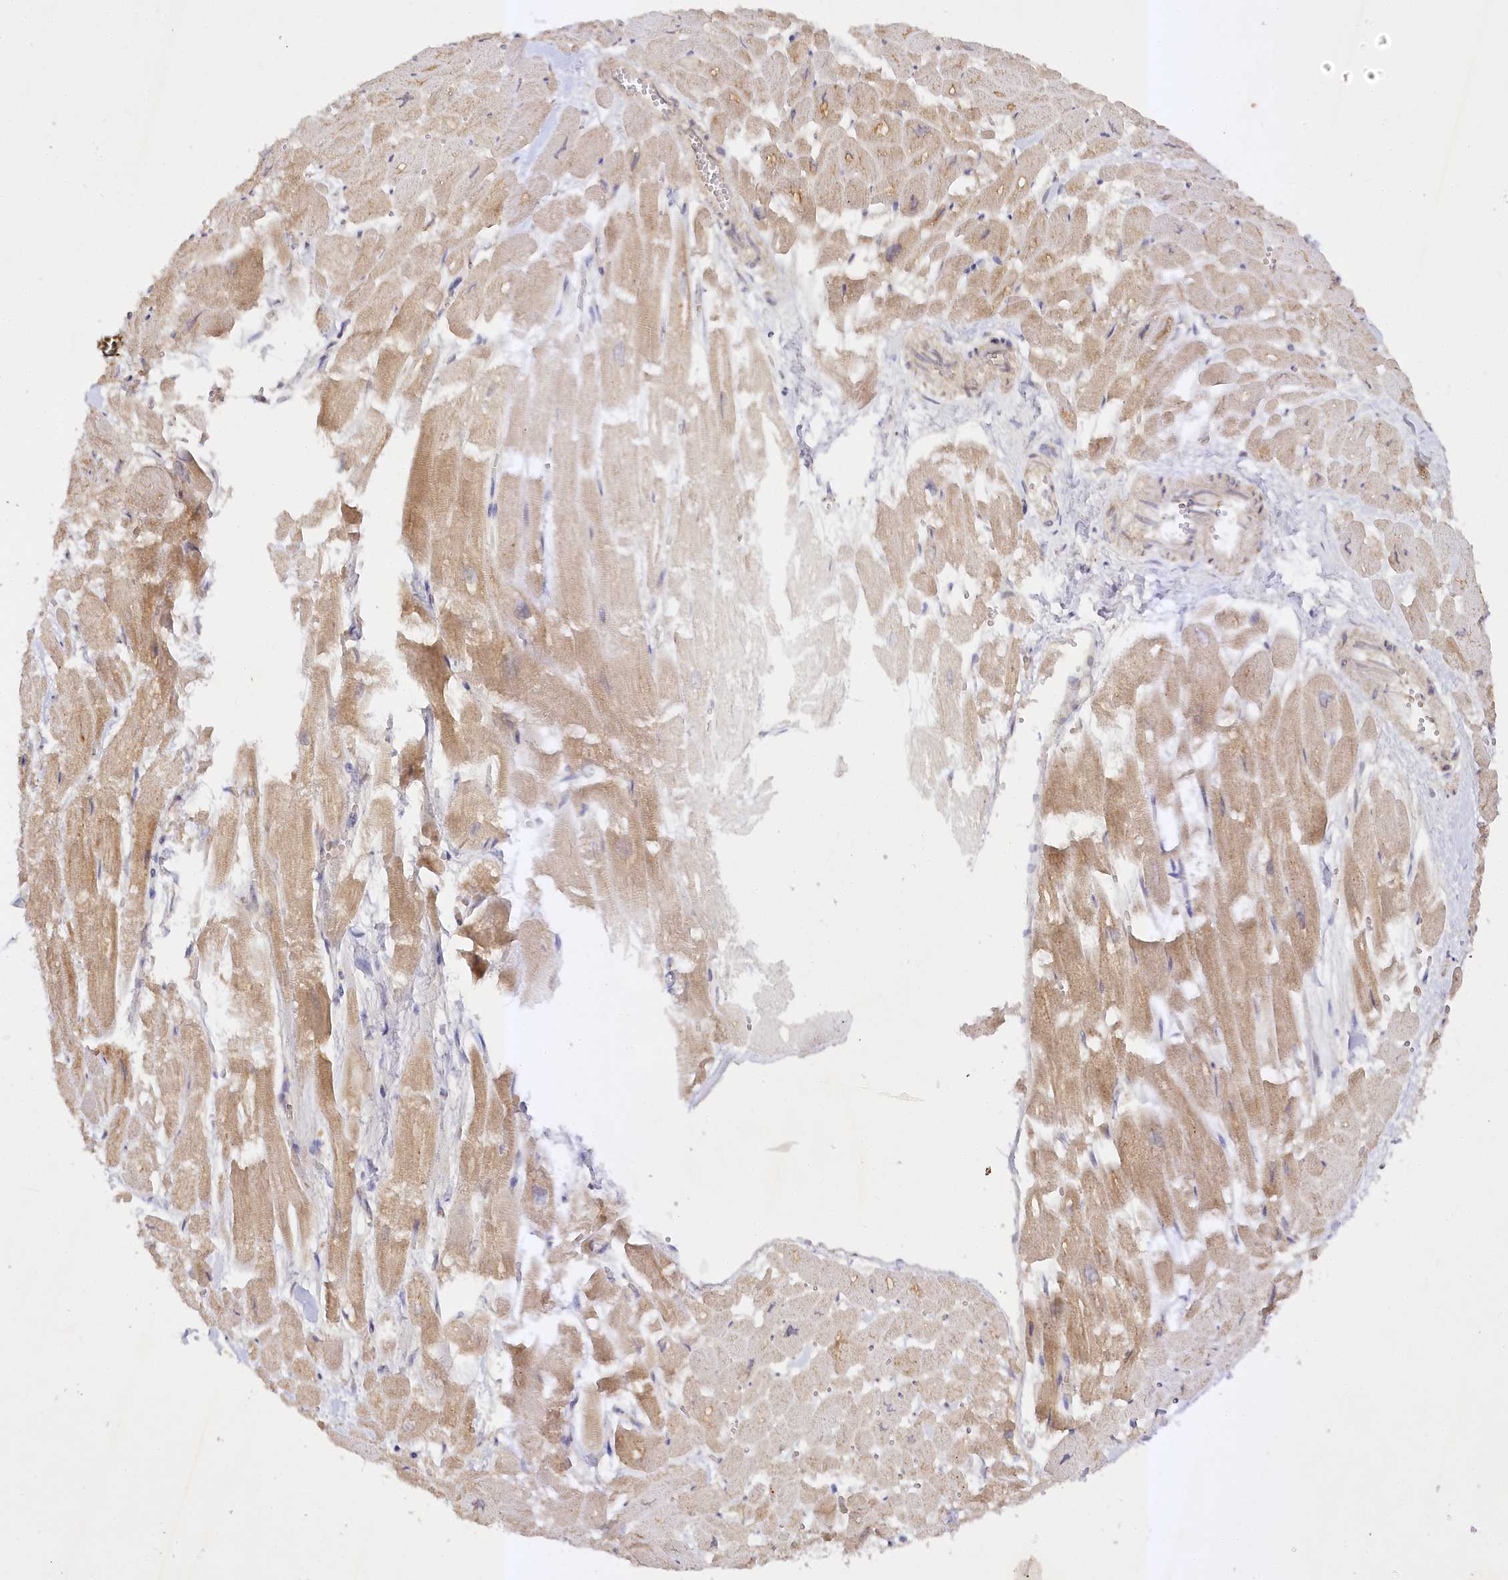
{"staining": {"intensity": "moderate", "quantity": ">75%", "location": "cytoplasmic/membranous"}, "tissue": "heart muscle", "cell_type": "Cardiomyocytes", "image_type": "normal", "snomed": [{"axis": "morphology", "description": "Normal tissue, NOS"}, {"axis": "topography", "description": "Heart"}], "caption": "Protein staining demonstrates moderate cytoplasmic/membranous expression in about >75% of cardiomyocytes in unremarkable heart muscle.", "gene": "TRAF3IP1", "patient": {"sex": "male", "age": 54}}